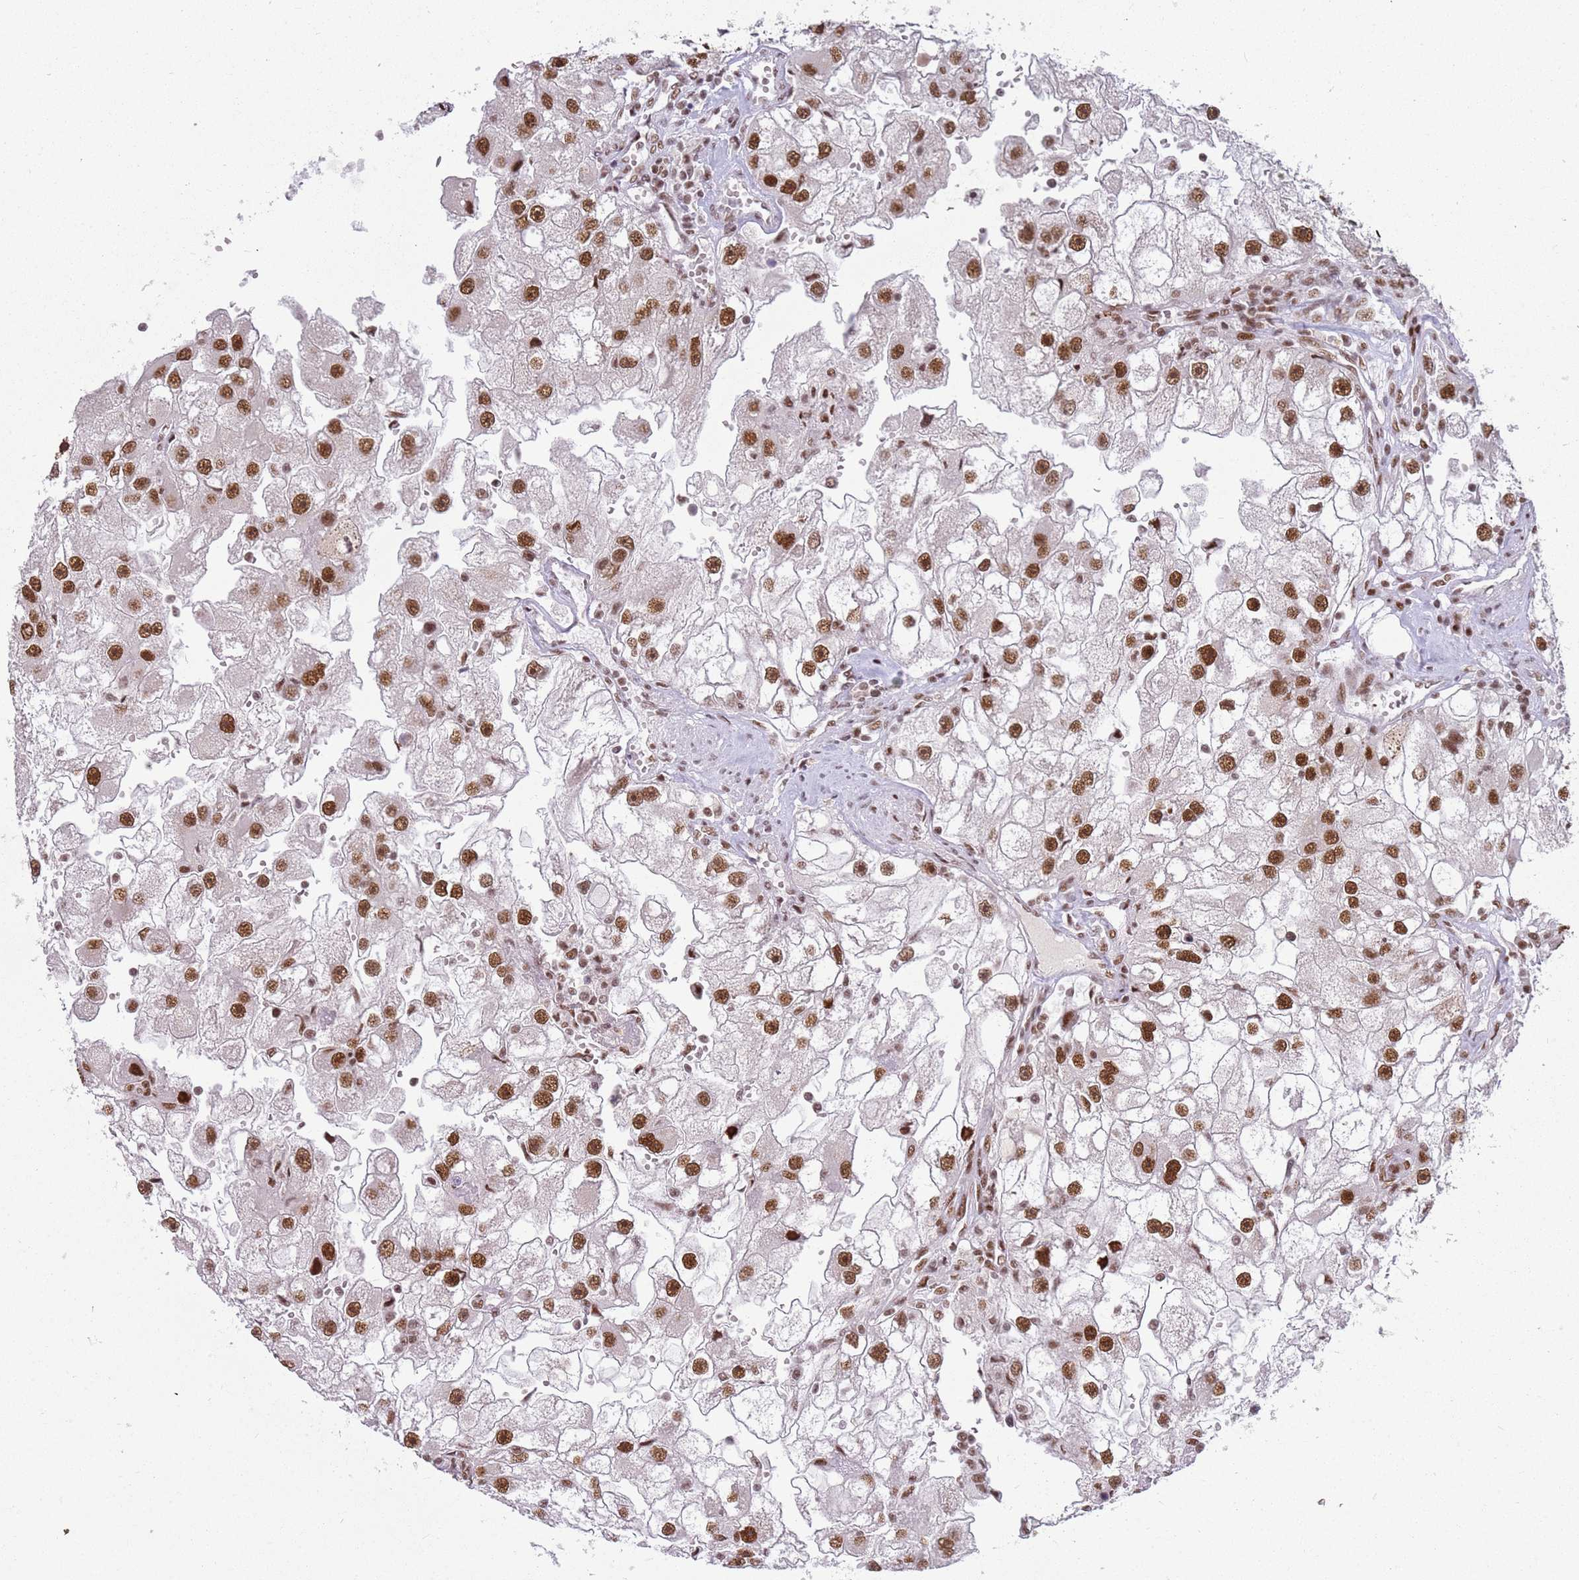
{"staining": {"intensity": "strong", "quantity": ">75%", "location": "nuclear"}, "tissue": "renal cancer", "cell_type": "Tumor cells", "image_type": "cancer", "snomed": [{"axis": "morphology", "description": "Adenocarcinoma, NOS"}, {"axis": "topography", "description": "Kidney"}], "caption": "Immunohistochemistry image of renal cancer (adenocarcinoma) stained for a protein (brown), which displays high levels of strong nuclear staining in approximately >75% of tumor cells.", "gene": "TENT4A", "patient": {"sex": "male", "age": 63}}